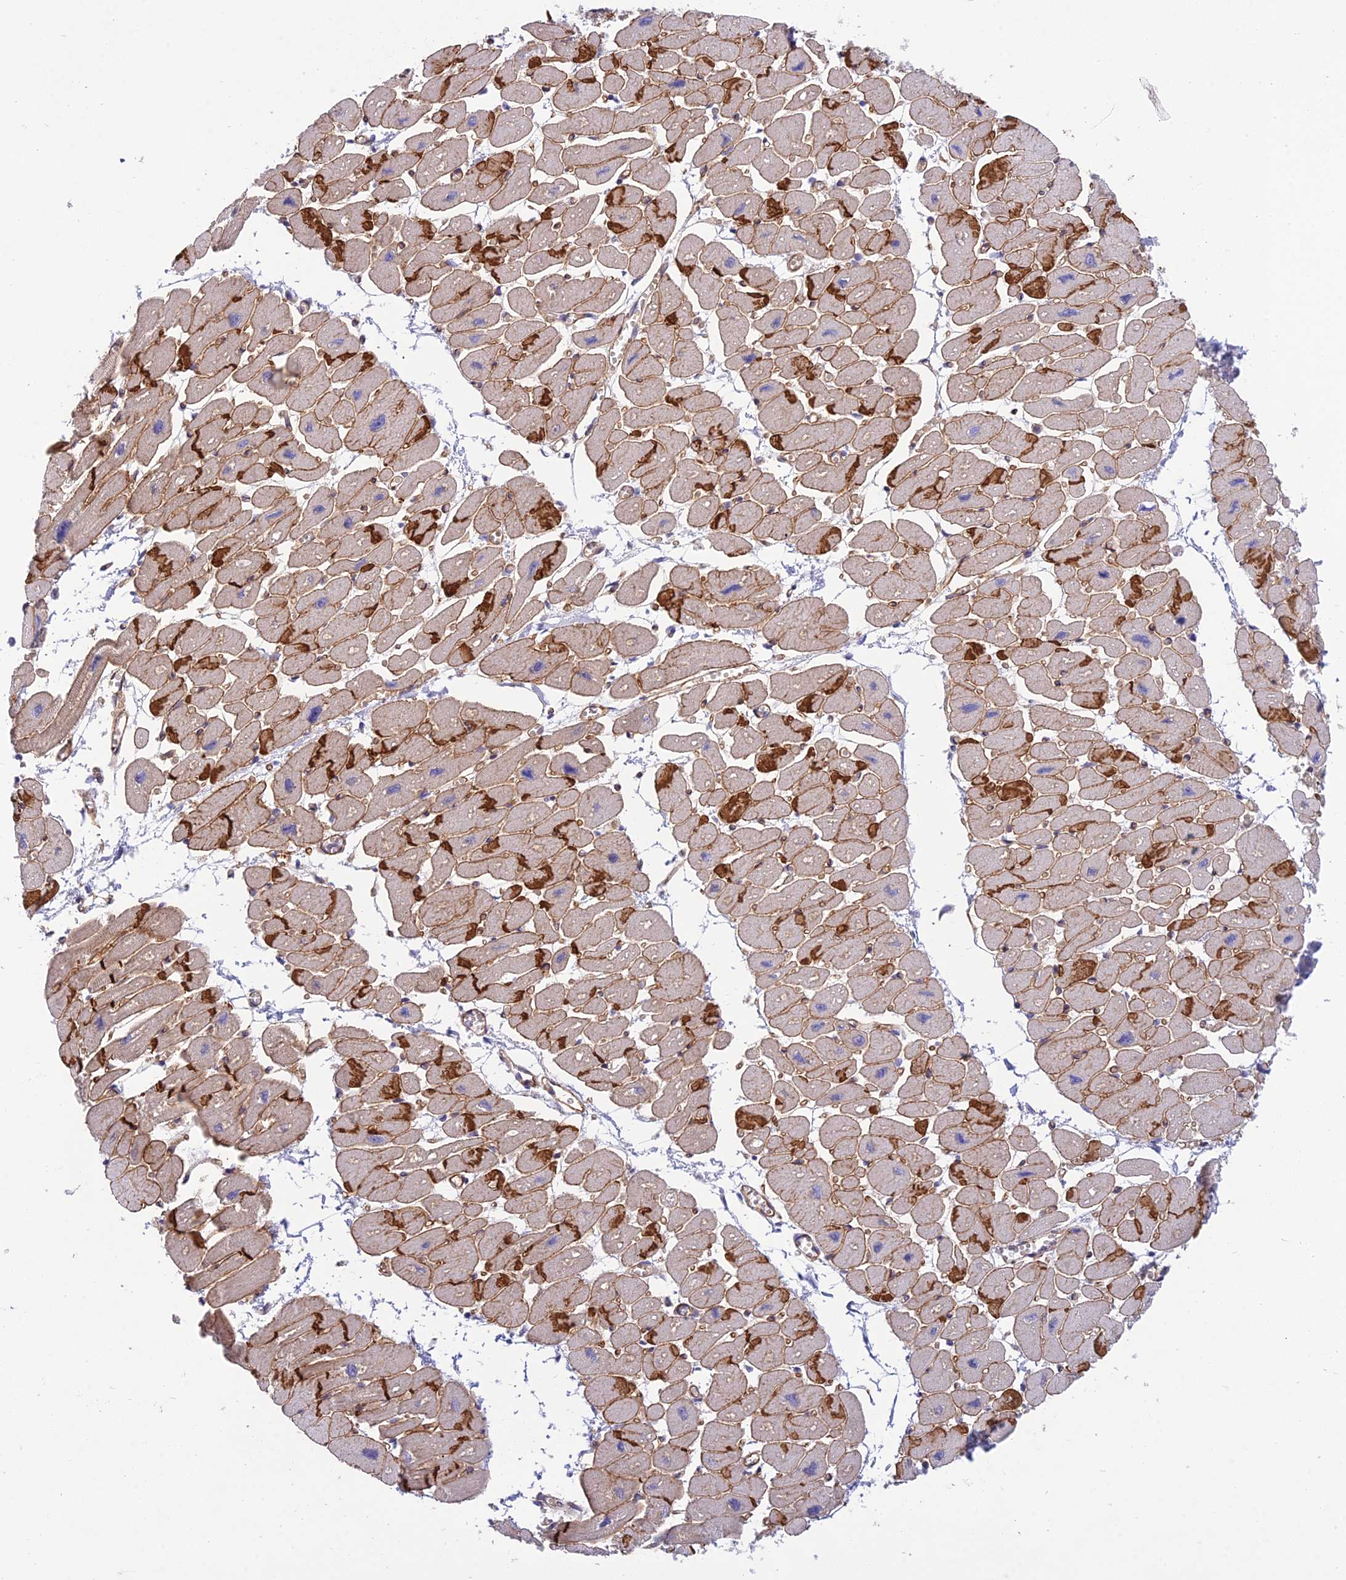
{"staining": {"intensity": "strong", "quantity": "25%-75%", "location": "cytoplasmic/membranous"}, "tissue": "heart muscle", "cell_type": "Cardiomyocytes", "image_type": "normal", "snomed": [{"axis": "morphology", "description": "Normal tissue, NOS"}, {"axis": "topography", "description": "Heart"}], "caption": "Cardiomyocytes show high levels of strong cytoplasmic/membranous staining in approximately 25%-75% of cells in normal human heart muscle. The staining is performed using DAB brown chromogen to label protein expression. The nuclei are counter-stained blue using hematoxylin.", "gene": "DUS2", "patient": {"sex": "female", "age": 54}}